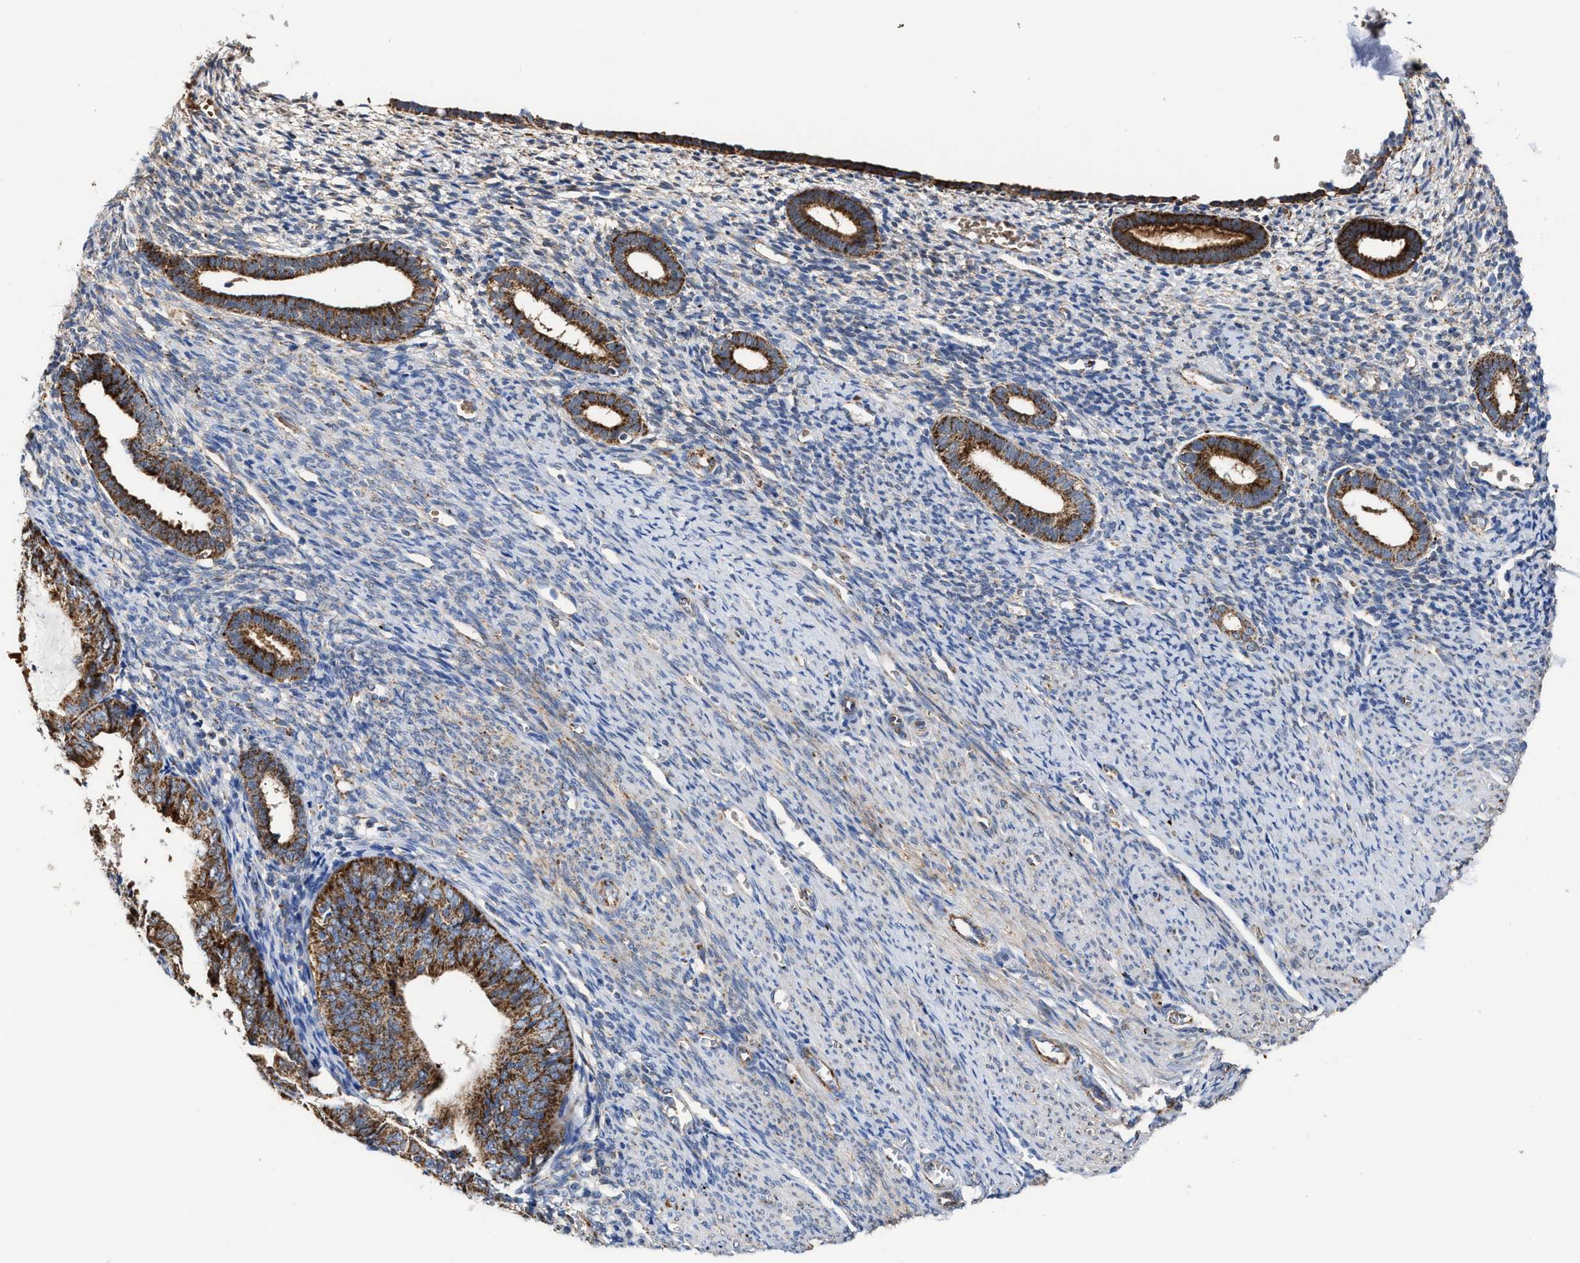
{"staining": {"intensity": "weak", "quantity": "<25%", "location": "cytoplasmic/membranous"}, "tissue": "endometrium", "cell_type": "Cells in endometrial stroma", "image_type": "normal", "snomed": [{"axis": "morphology", "description": "Normal tissue, NOS"}, {"axis": "morphology", "description": "Adenocarcinoma, NOS"}, {"axis": "topography", "description": "Endometrium"}], "caption": "This is a image of immunohistochemistry staining of normal endometrium, which shows no positivity in cells in endometrial stroma.", "gene": "MECR", "patient": {"sex": "female", "age": 57}}